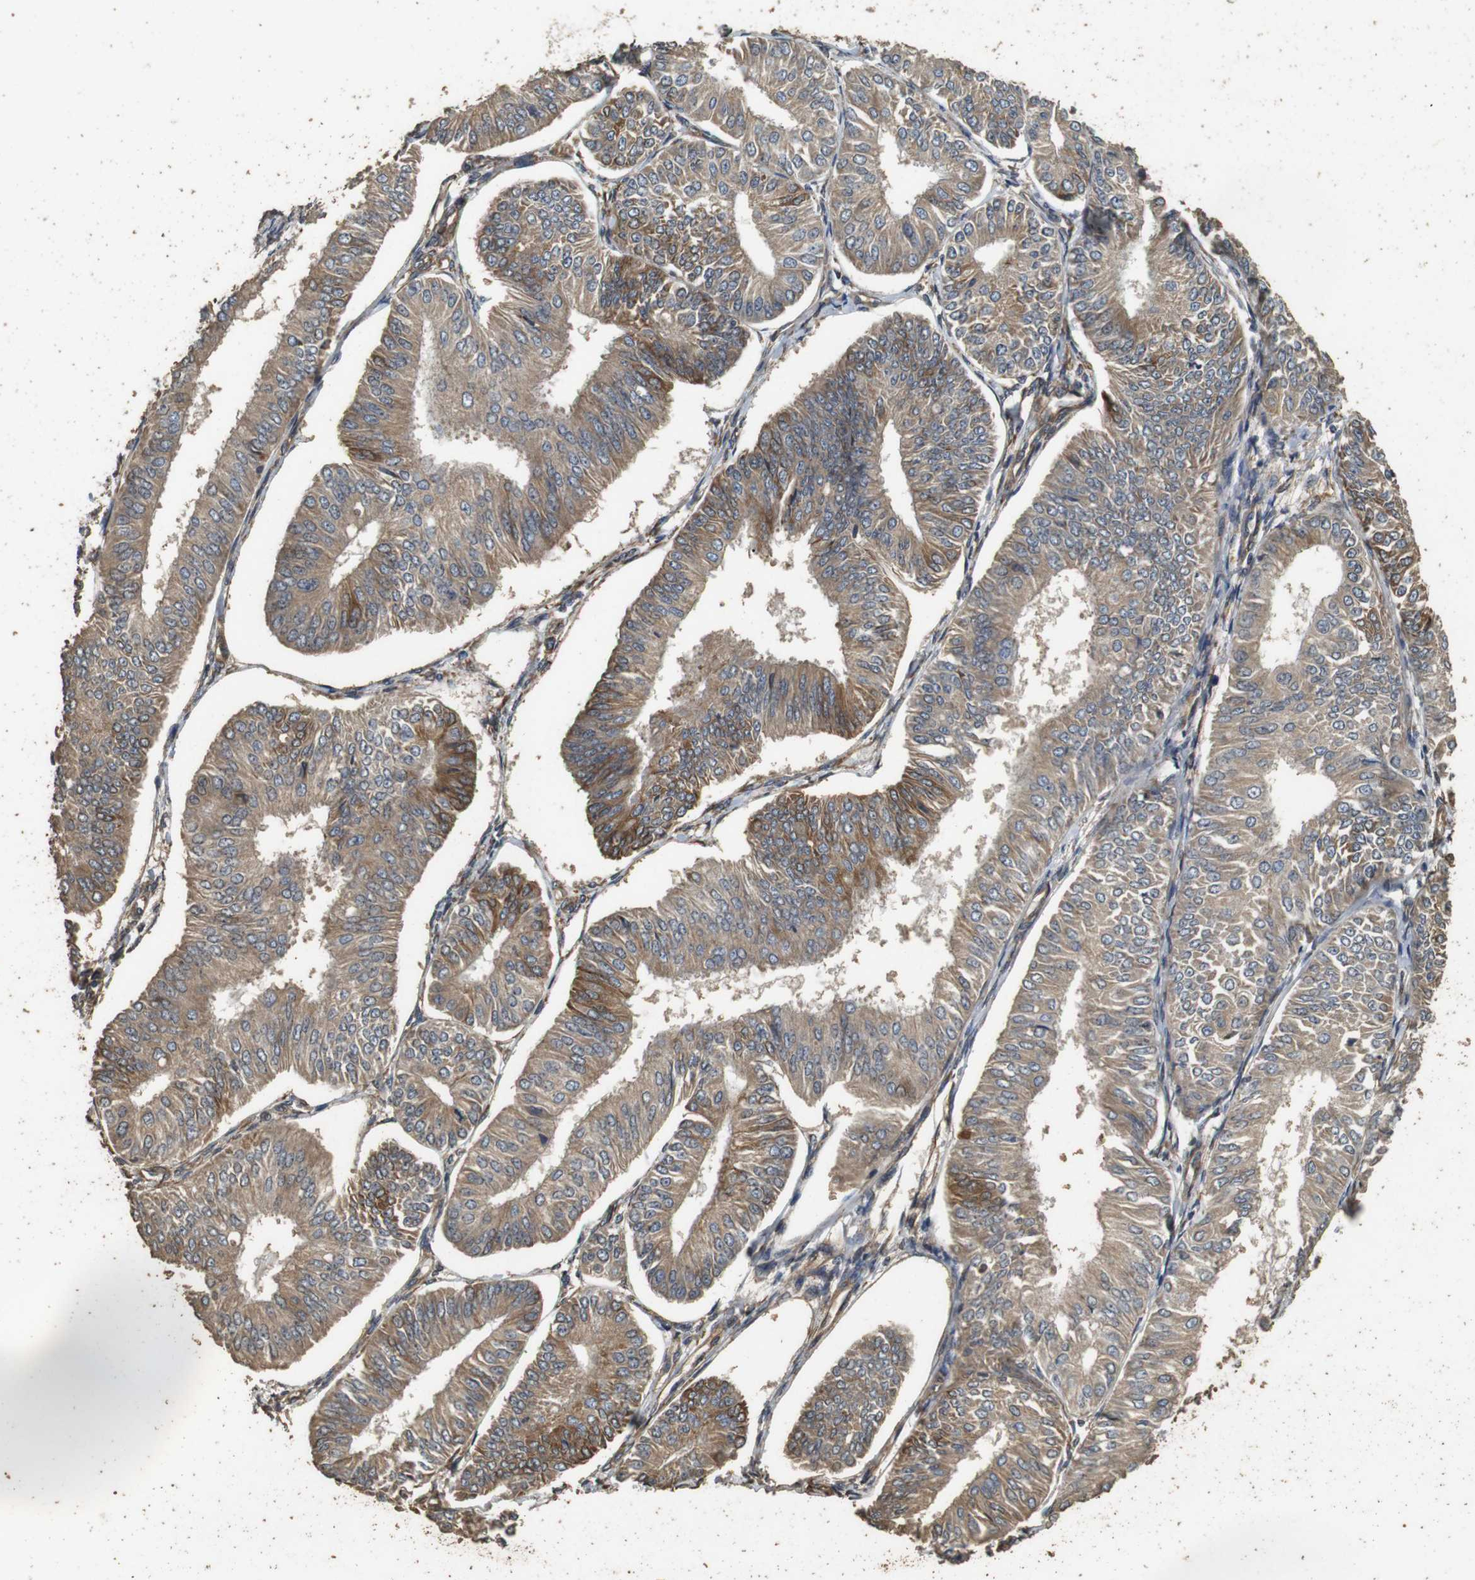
{"staining": {"intensity": "moderate", "quantity": ">75%", "location": "cytoplasmic/membranous"}, "tissue": "endometrial cancer", "cell_type": "Tumor cells", "image_type": "cancer", "snomed": [{"axis": "morphology", "description": "Adenocarcinoma, NOS"}, {"axis": "topography", "description": "Endometrium"}], "caption": "This photomicrograph demonstrates endometrial cancer (adenocarcinoma) stained with IHC to label a protein in brown. The cytoplasmic/membranous of tumor cells show moderate positivity for the protein. Nuclei are counter-stained blue.", "gene": "CNPY4", "patient": {"sex": "female", "age": 58}}